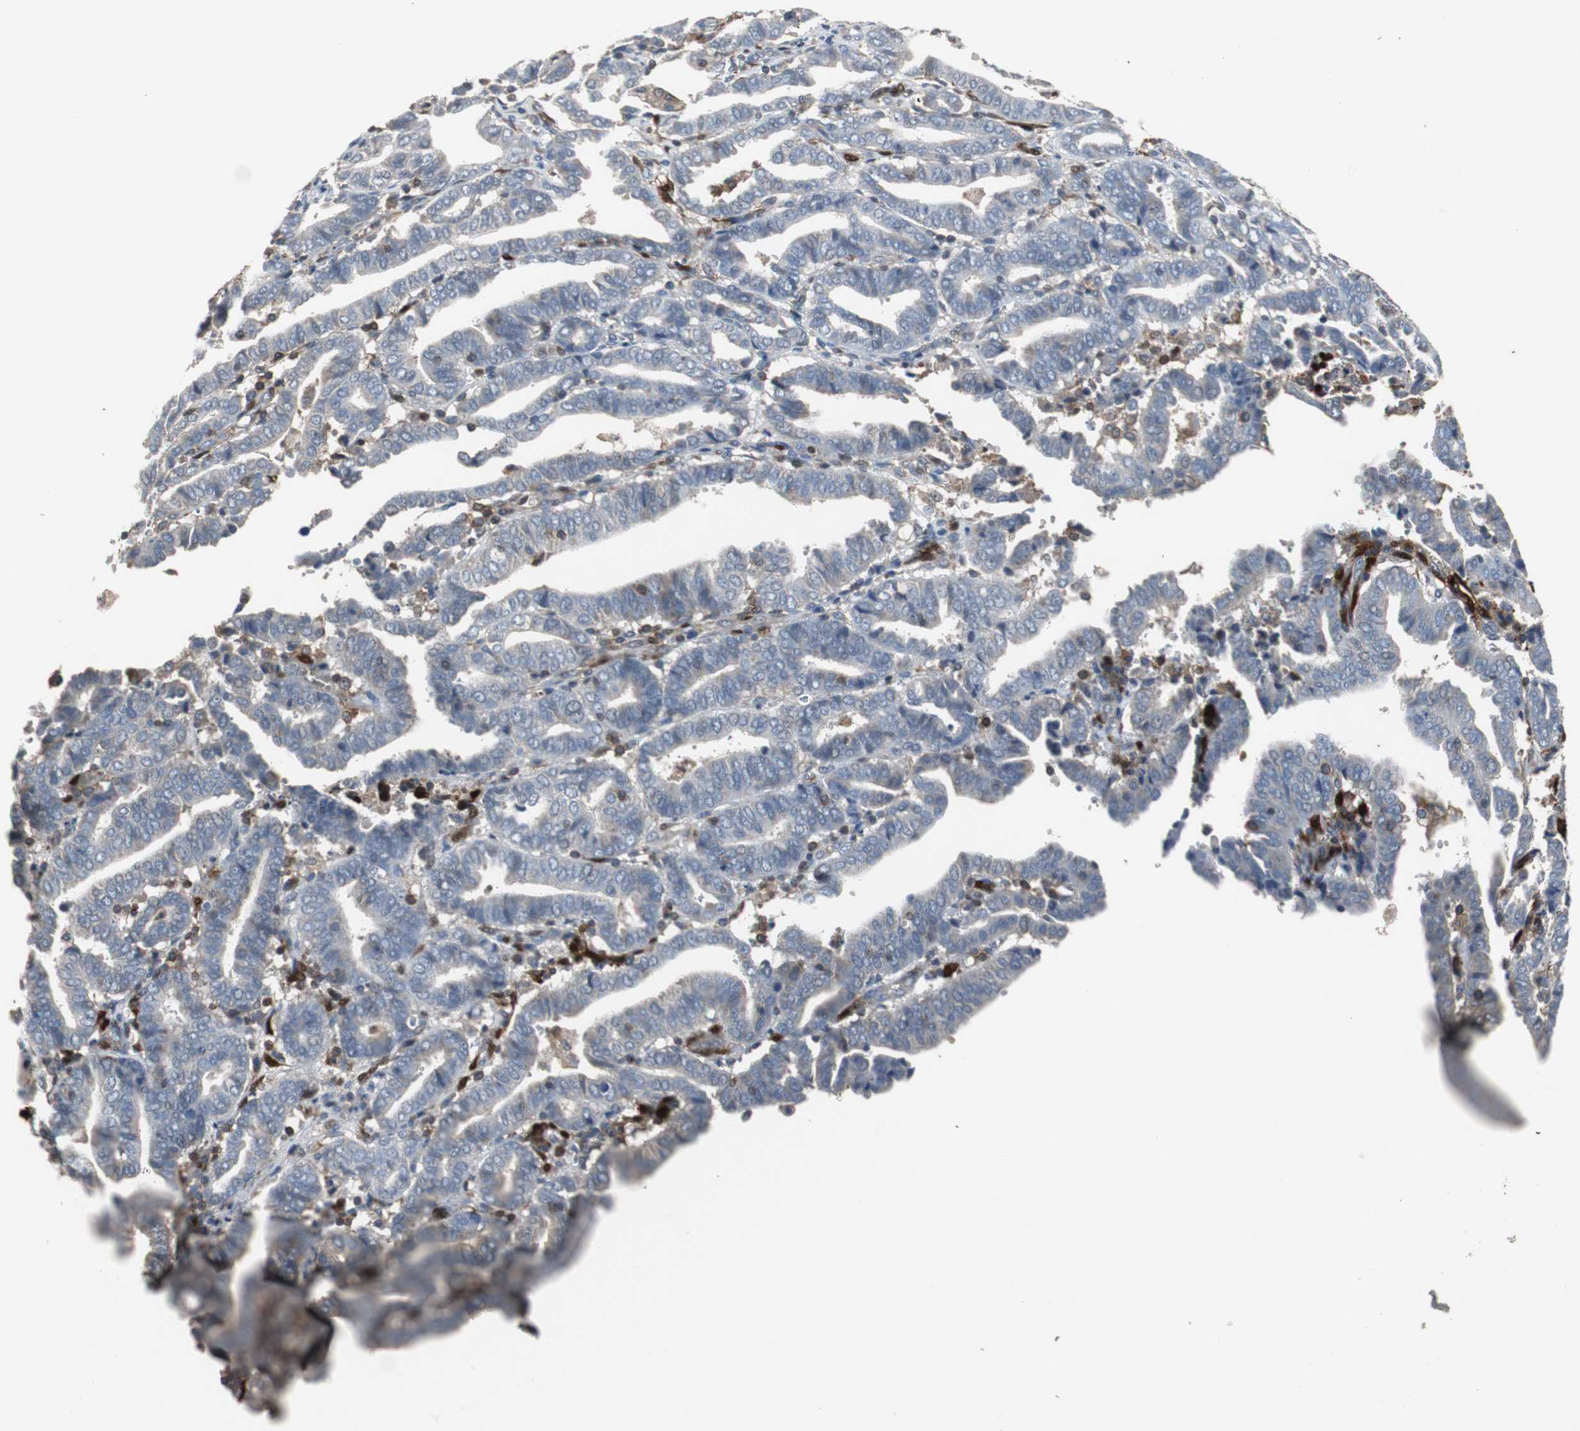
{"staining": {"intensity": "weak", "quantity": ">75%", "location": "cytoplasmic/membranous"}, "tissue": "endometrial cancer", "cell_type": "Tumor cells", "image_type": "cancer", "snomed": [{"axis": "morphology", "description": "Adenocarcinoma, NOS"}, {"axis": "topography", "description": "Uterus"}], "caption": "High-power microscopy captured an immunohistochemistry histopathology image of endometrial cancer (adenocarcinoma), revealing weak cytoplasmic/membranous expression in about >75% of tumor cells. (DAB (3,3'-diaminobenzidine) IHC with brightfield microscopy, high magnification).", "gene": "CALB2", "patient": {"sex": "female", "age": 83}}